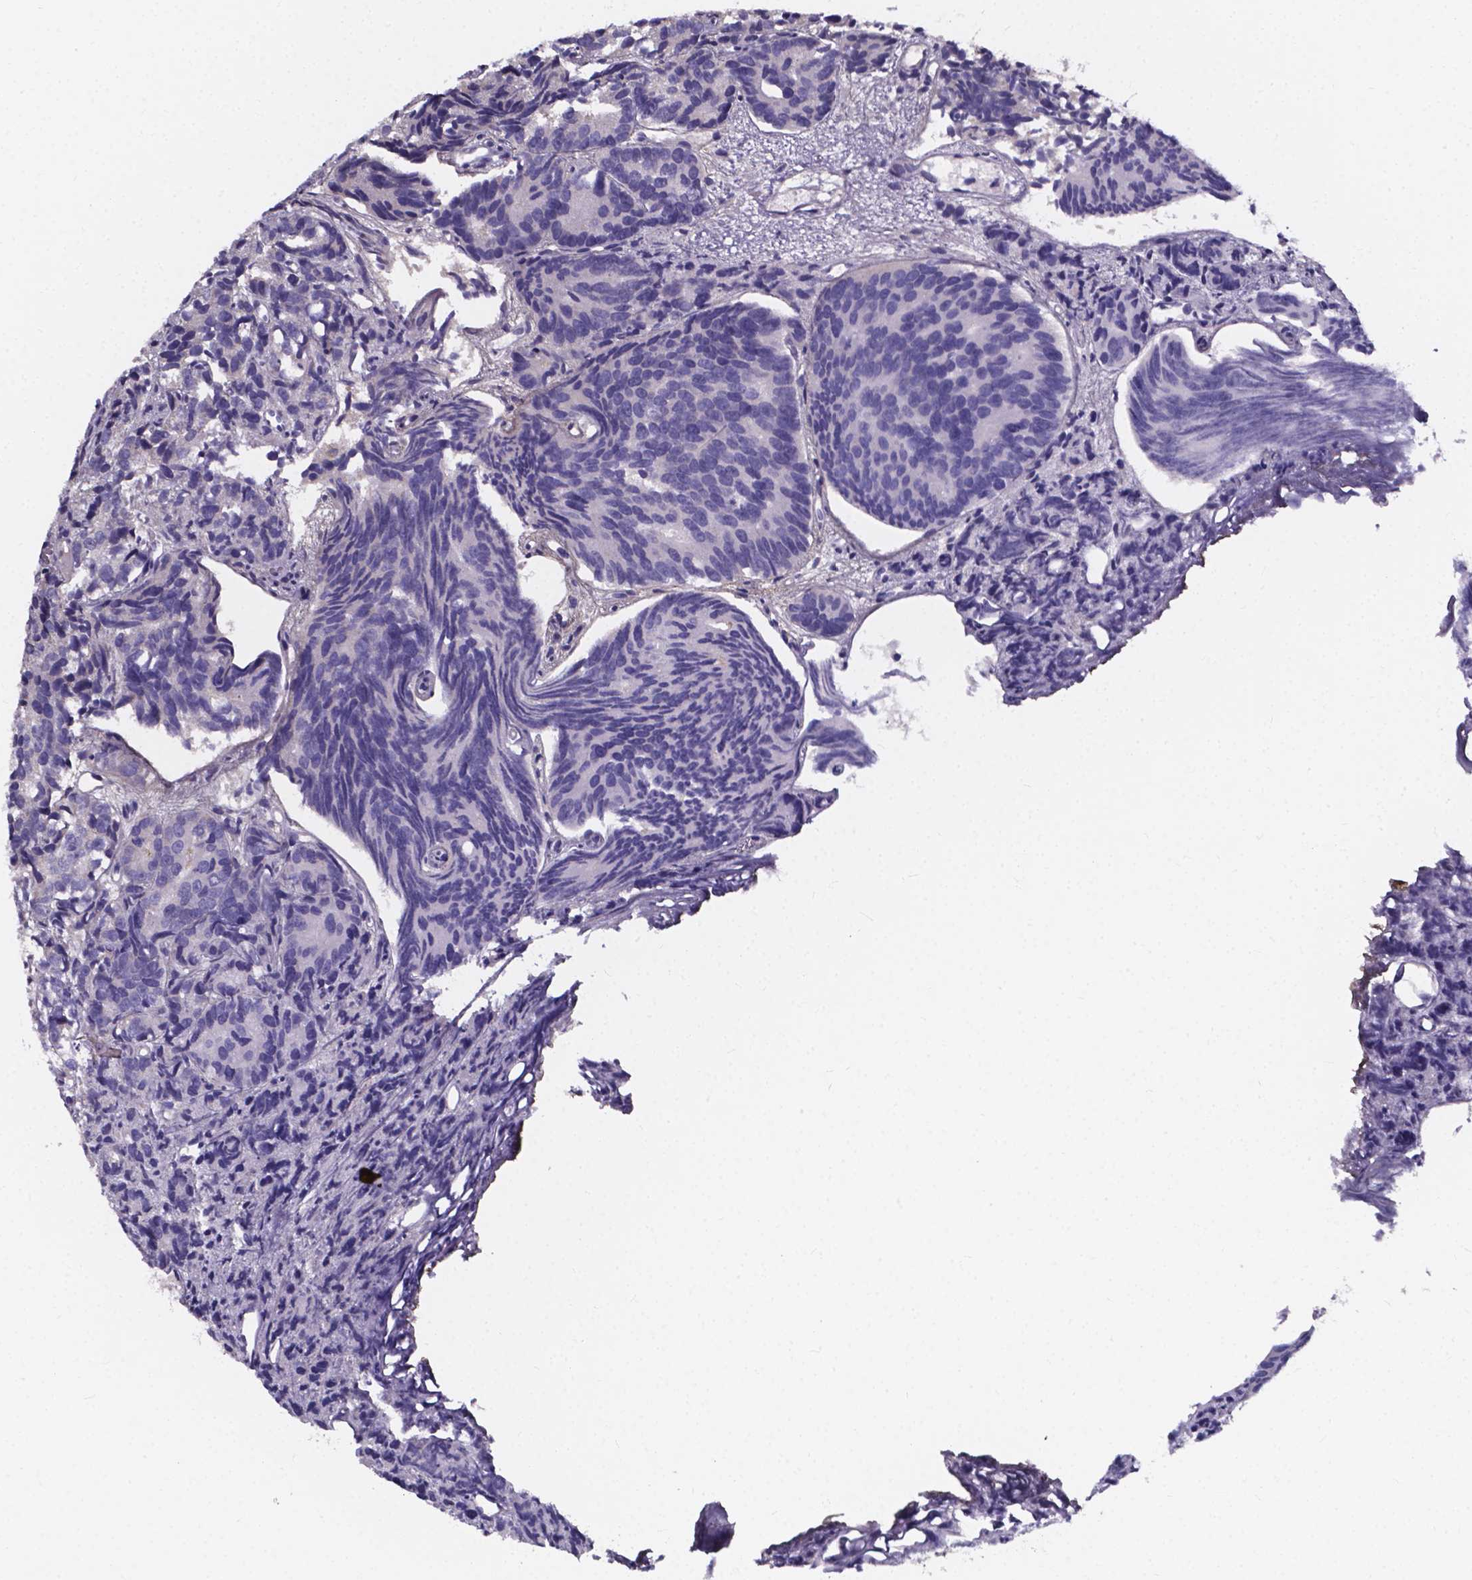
{"staining": {"intensity": "negative", "quantity": "none", "location": "none"}, "tissue": "prostate cancer", "cell_type": "Tumor cells", "image_type": "cancer", "snomed": [{"axis": "morphology", "description": "Adenocarcinoma, High grade"}, {"axis": "topography", "description": "Prostate"}], "caption": "Immunohistochemical staining of prostate adenocarcinoma (high-grade) displays no significant positivity in tumor cells. (DAB immunohistochemistry, high magnification).", "gene": "SPOCD1", "patient": {"sex": "male", "age": 77}}